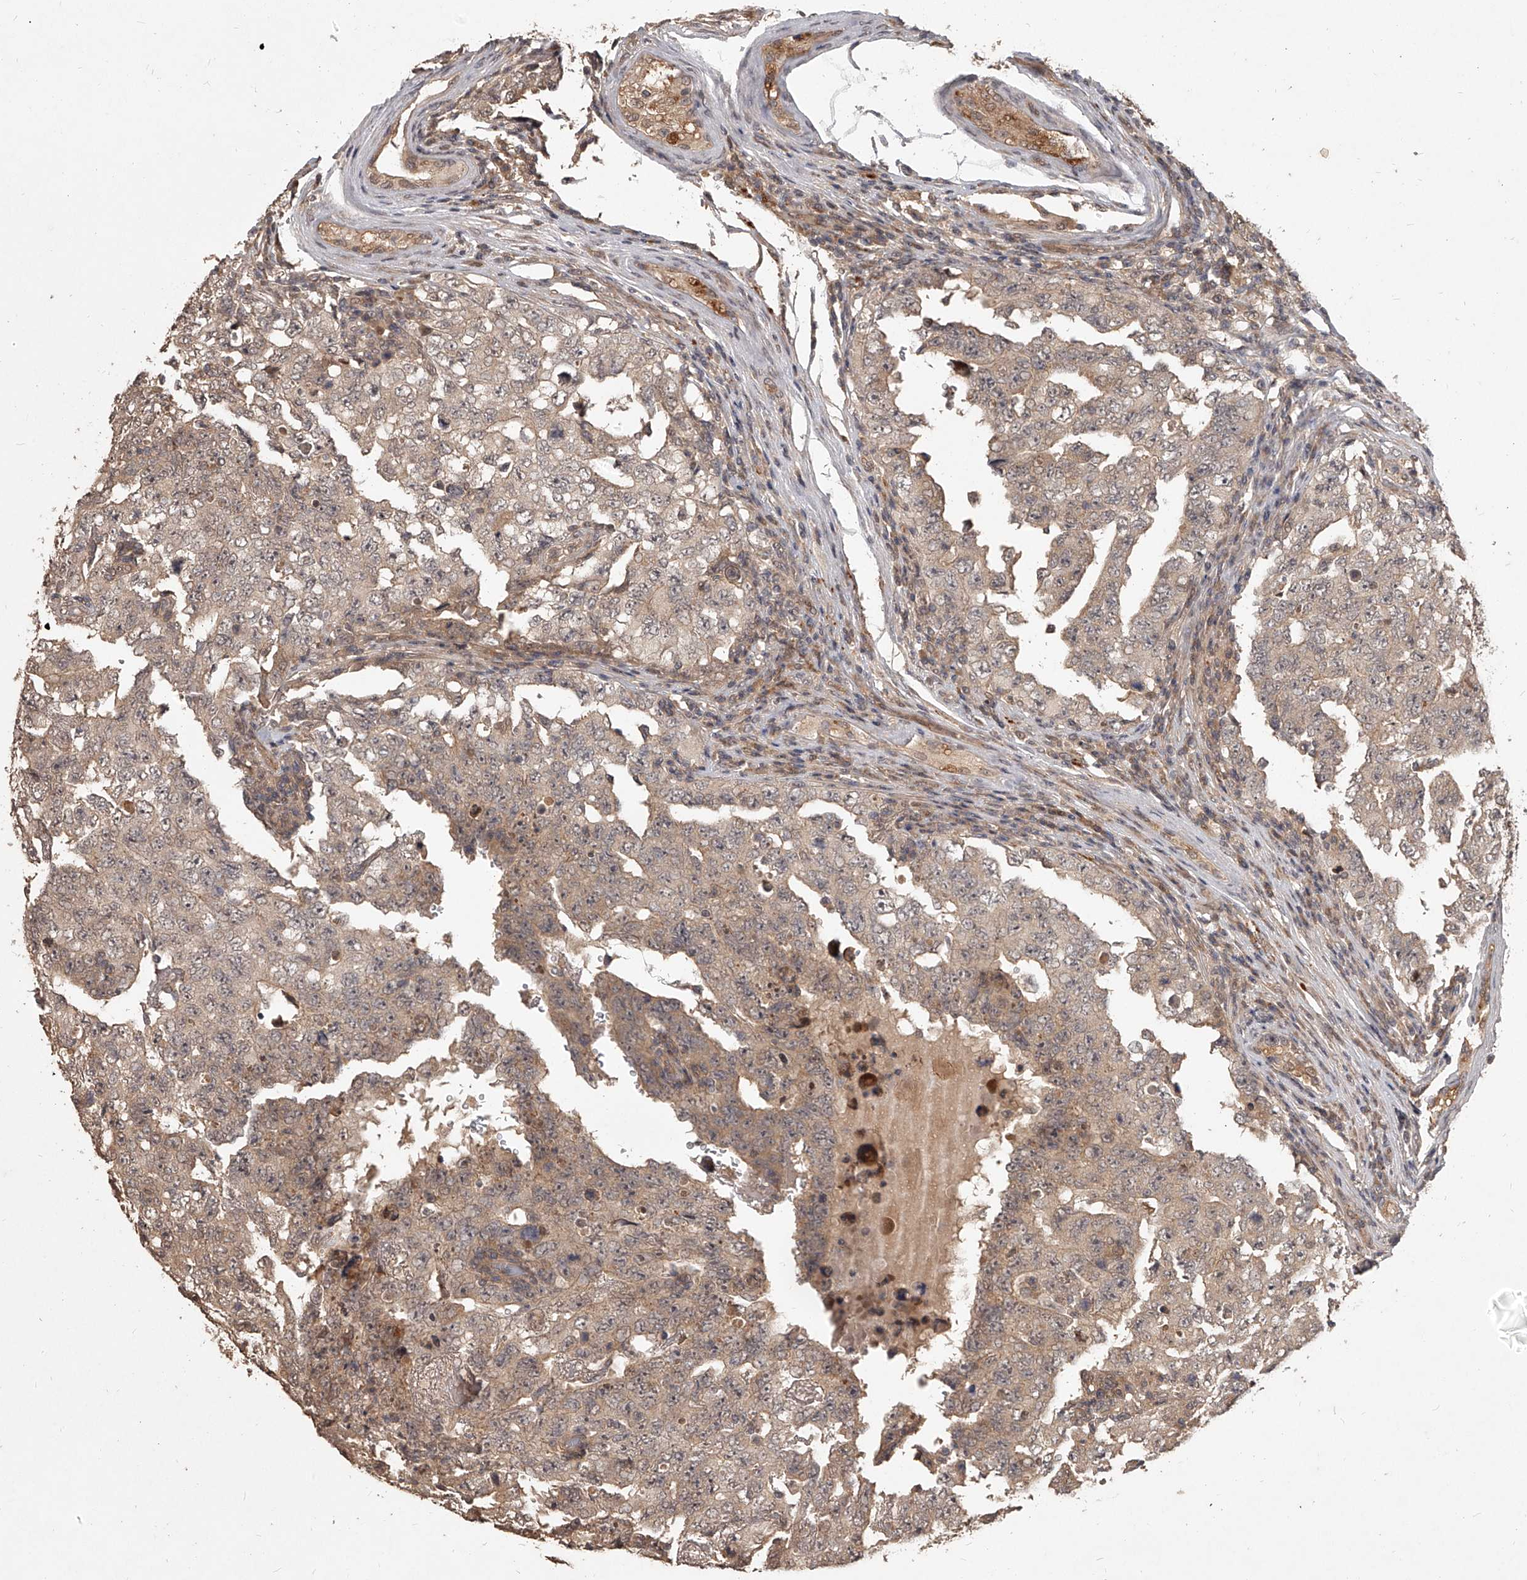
{"staining": {"intensity": "weak", "quantity": ">75%", "location": "cytoplasmic/membranous"}, "tissue": "testis cancer", "cell_type": "Tumor cells", "image_type": "cancer", "snomed": [{"axis": "morphology", "description": "Carcinoma, Embryonal, NOS"}, {"axis": "topography", "description": "Testis"}], "caption": "Protein staining by IHC displays weak cytoplasmic/membranous staining in about >75% of tumor cells in testis cancer.", "gene": "SLC37A1", "patient": {"sex": "male", "age": 26}}